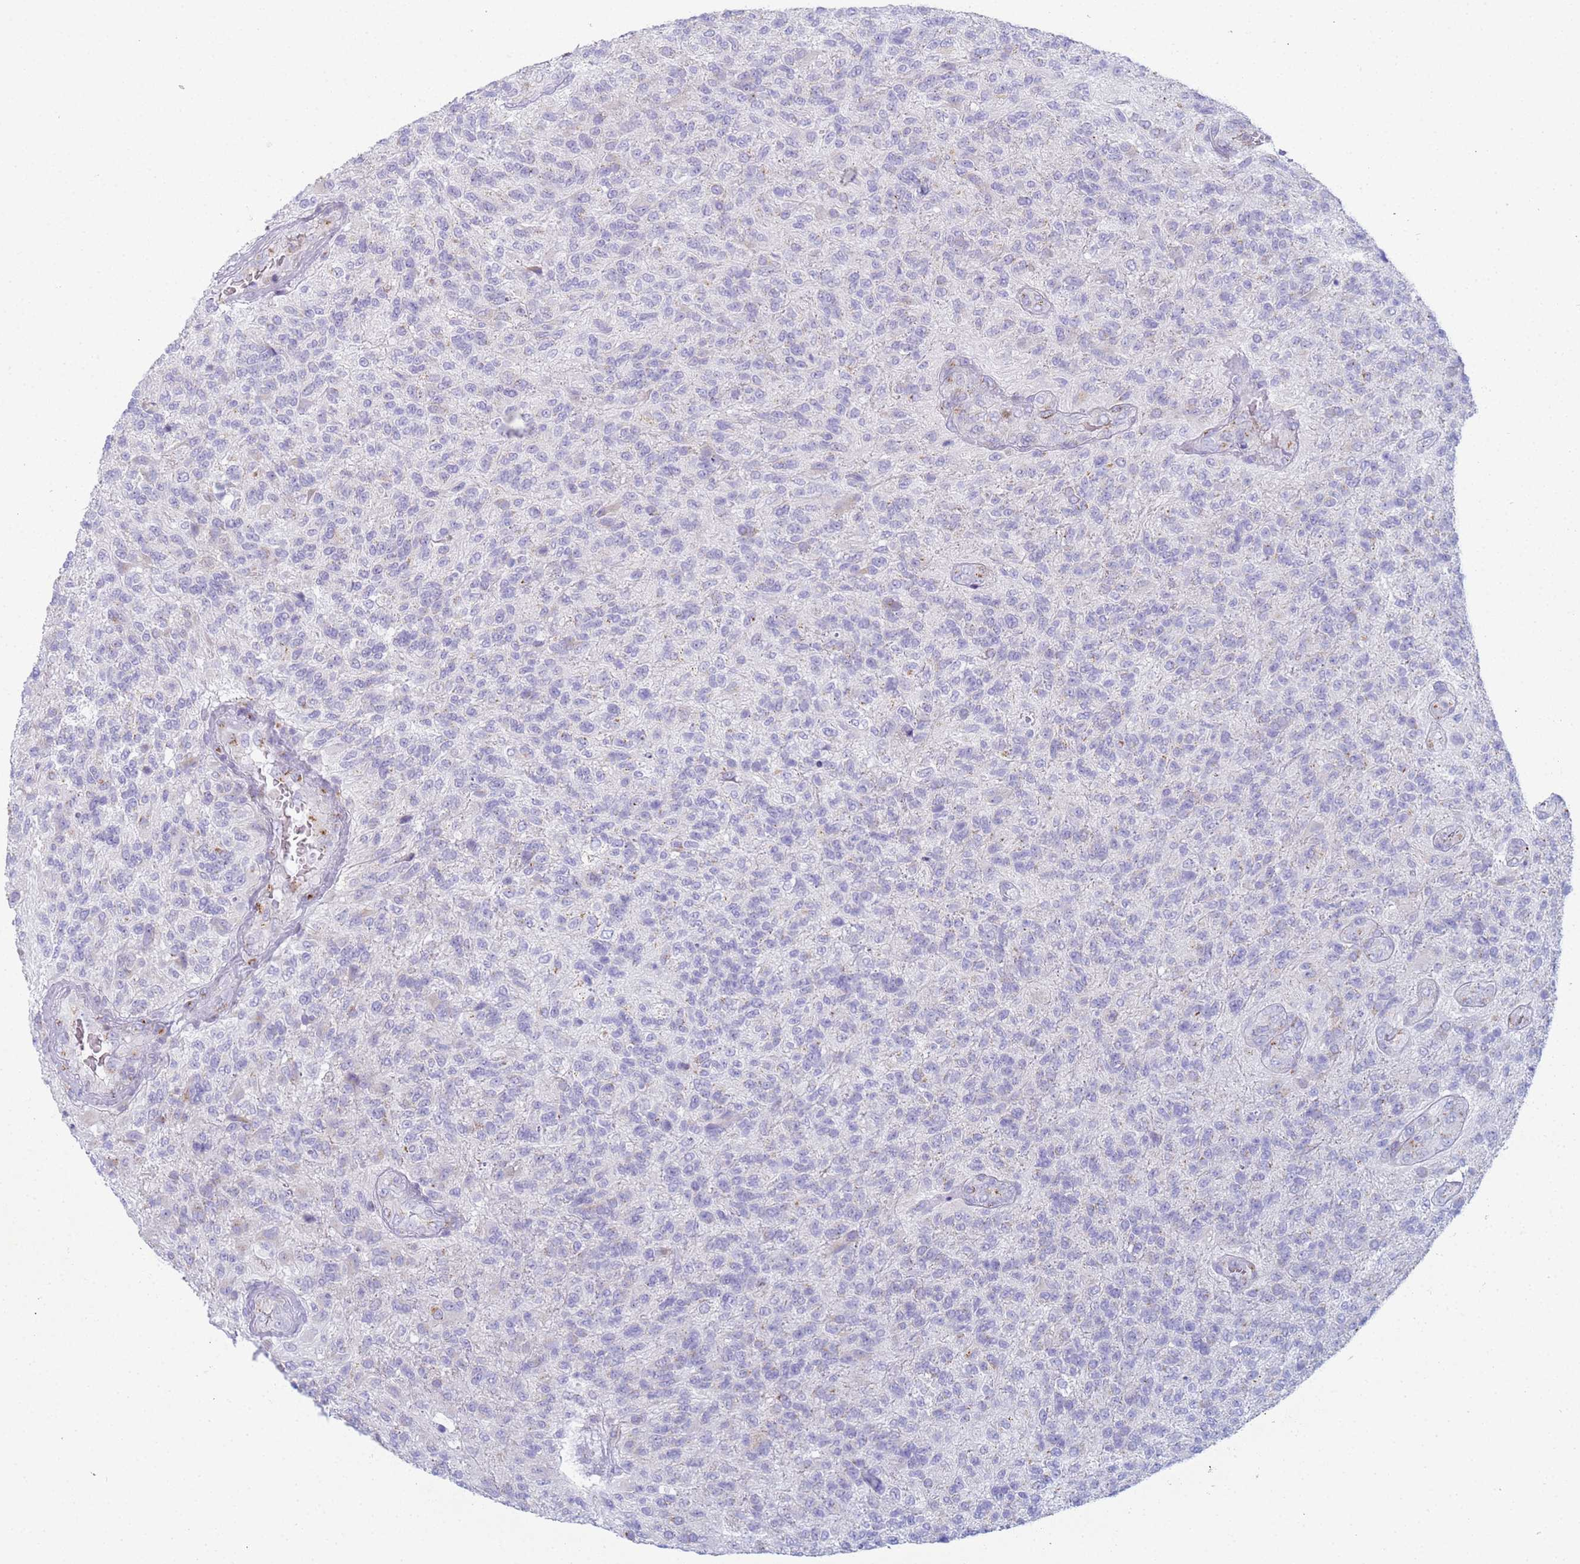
{"staining": {"intensity": "negative", "quantity": "none", "location": "none"}, "tissue": "glioma", "cell_type": "Tumor cells", "image_type": "cancer", "snomed": [{"axis": "morphology", "description": "Glioma, malignant, High grade"}, {"axis": "topography", "description": "Brain"}], "caption": "A high-resolution histopathology image shows IHC staining of glioma, which displays no significant positivity in tumor cells. Nuclei are stained in blue.", "gene": "CR1", "patient": {"sex": "male", "age": 56}}